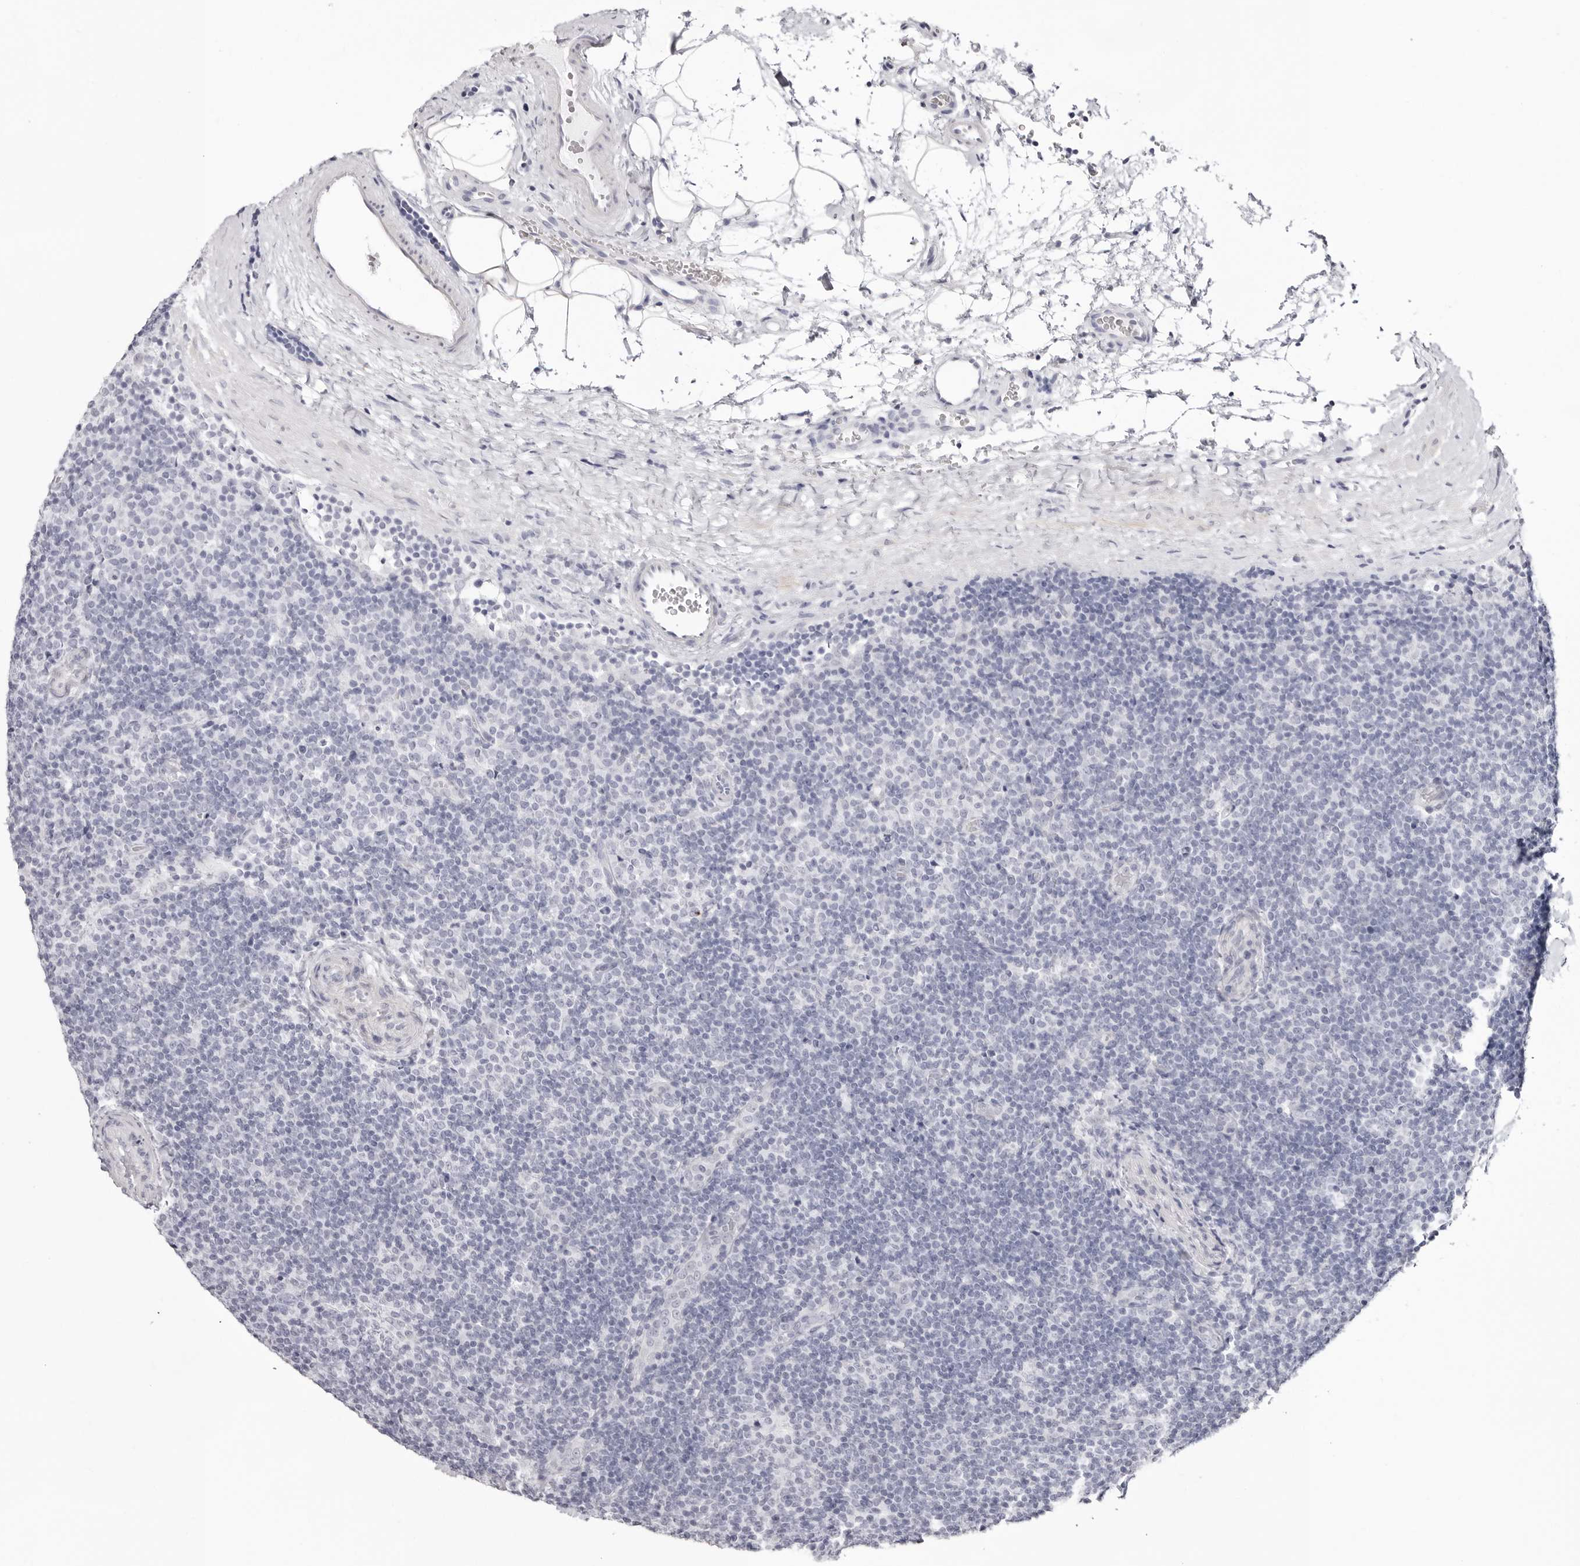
{"staining": {"intensity": "negative", "quantity": "none", "location": "none"}, "tissue": "lymphoma", "cell_type": "Tumor cells", "image_type": "cancer", "snomed": [{"axis": "morphology", "description": "Hodgkin's disease, NOS"}, {"axis": "topography", "description": "Lymph node"}], "caption": "This is an immunohistochemistry (IHC) histopathology image of human lymphoma. There is no expression in tumor cells.", "gene": "INSL3", "patient": {"sex": "female", "age": 57}}